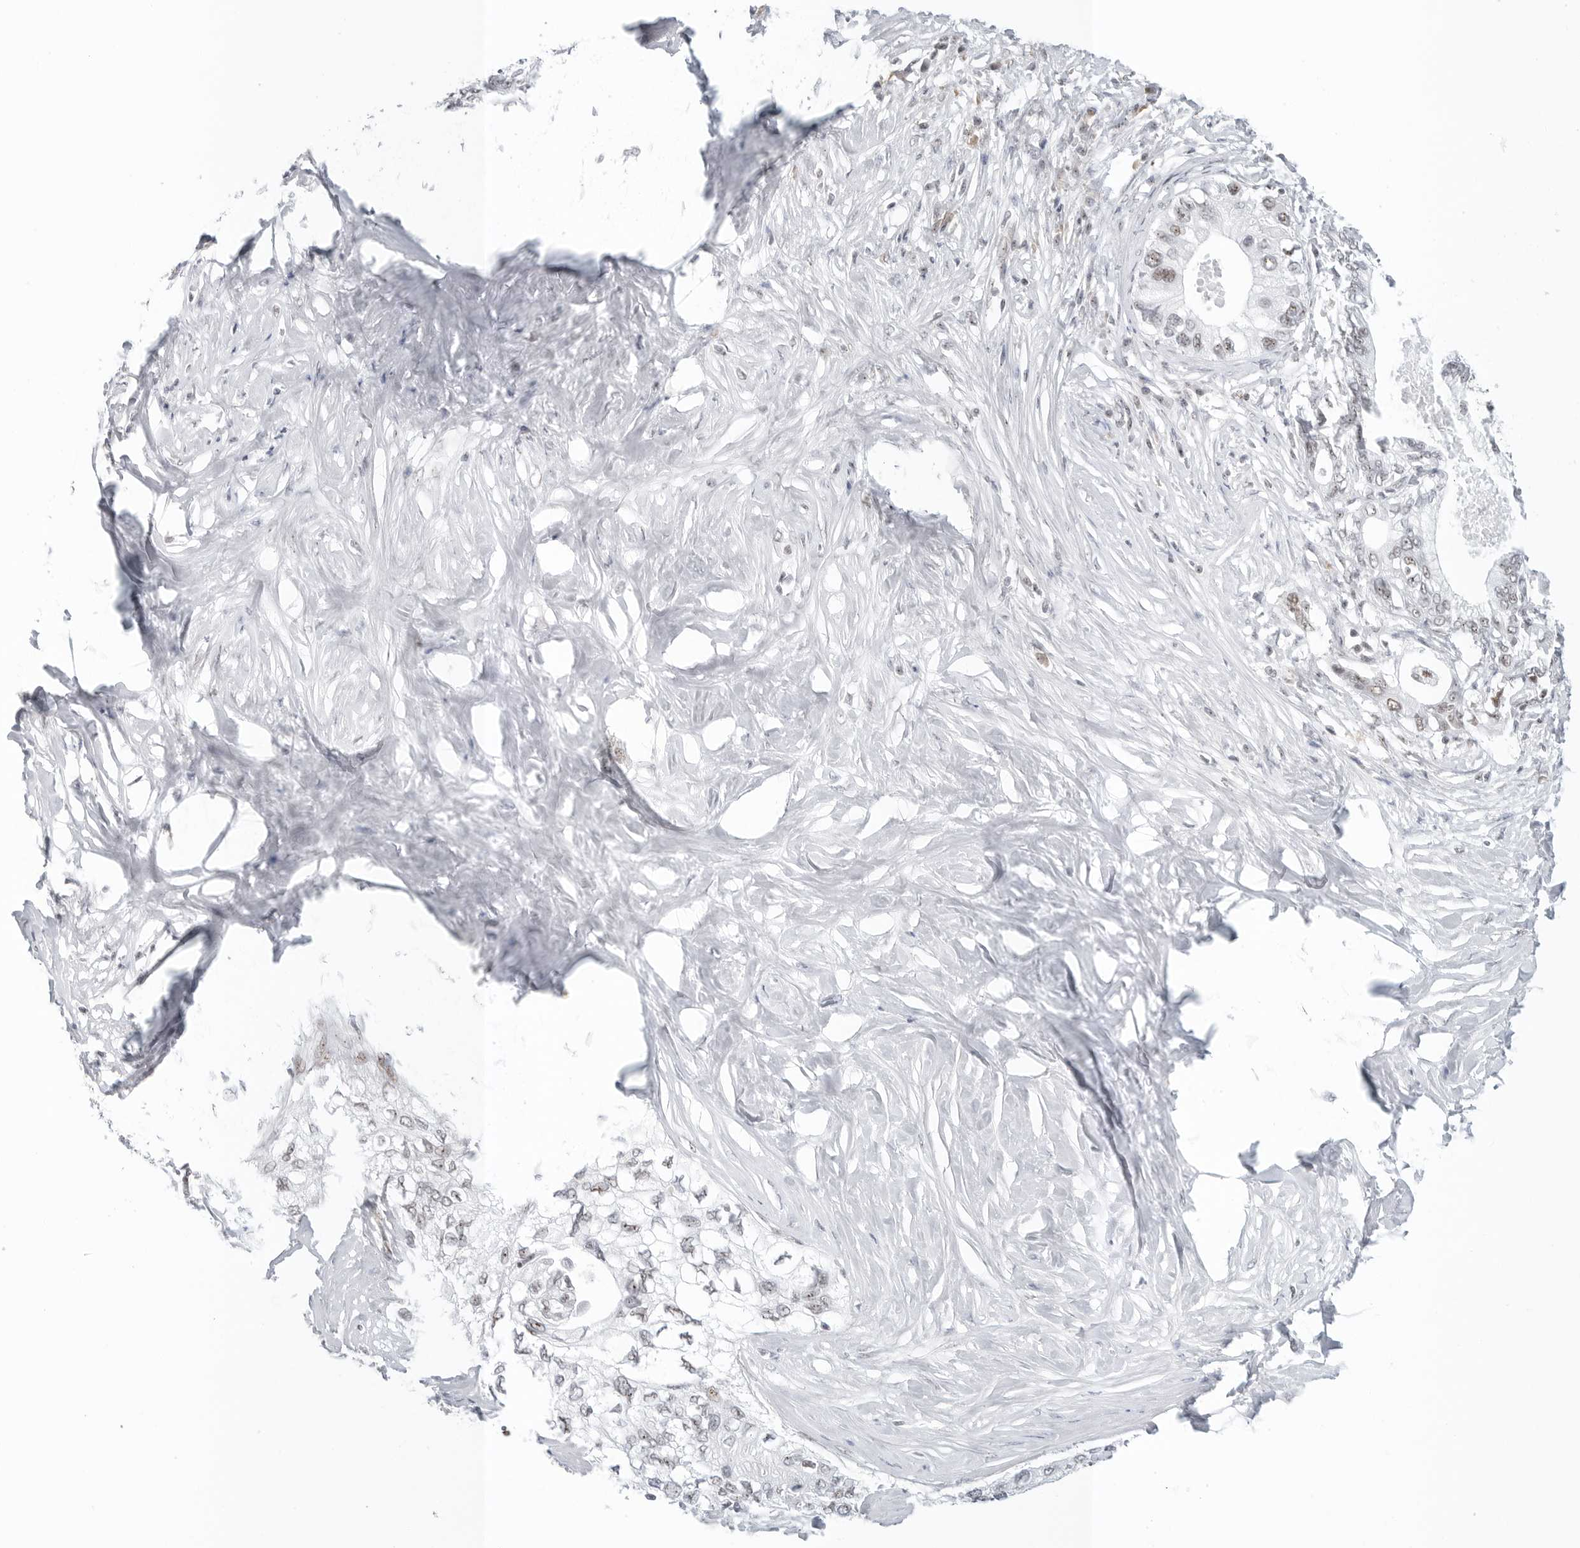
{"staining": {"intensity": "moderate", "quantity": "25%-75%", "location": "nuclear"}, "tissue": "pancreatic cancer", "cell_type": "Tumor cells", "image_type": "cancer", "snomed": [{"axis": "morphology", "description": "Normal tissue, NOS"}, {"axis": "morphology", "description": "Adenocarcinoma, NOS"}, {"axis": "topography", "description": "Pancreas"}, {"axis": "topography", "description": "Peripheral nerve tissue"}], "caption": "A brown stain labels moderate nuclear expression of a protein in adenocarcinoma (pancreatic) tumor cells.", "gene": "WRAP53", "patient": {"sex": "male", "age": 59}}